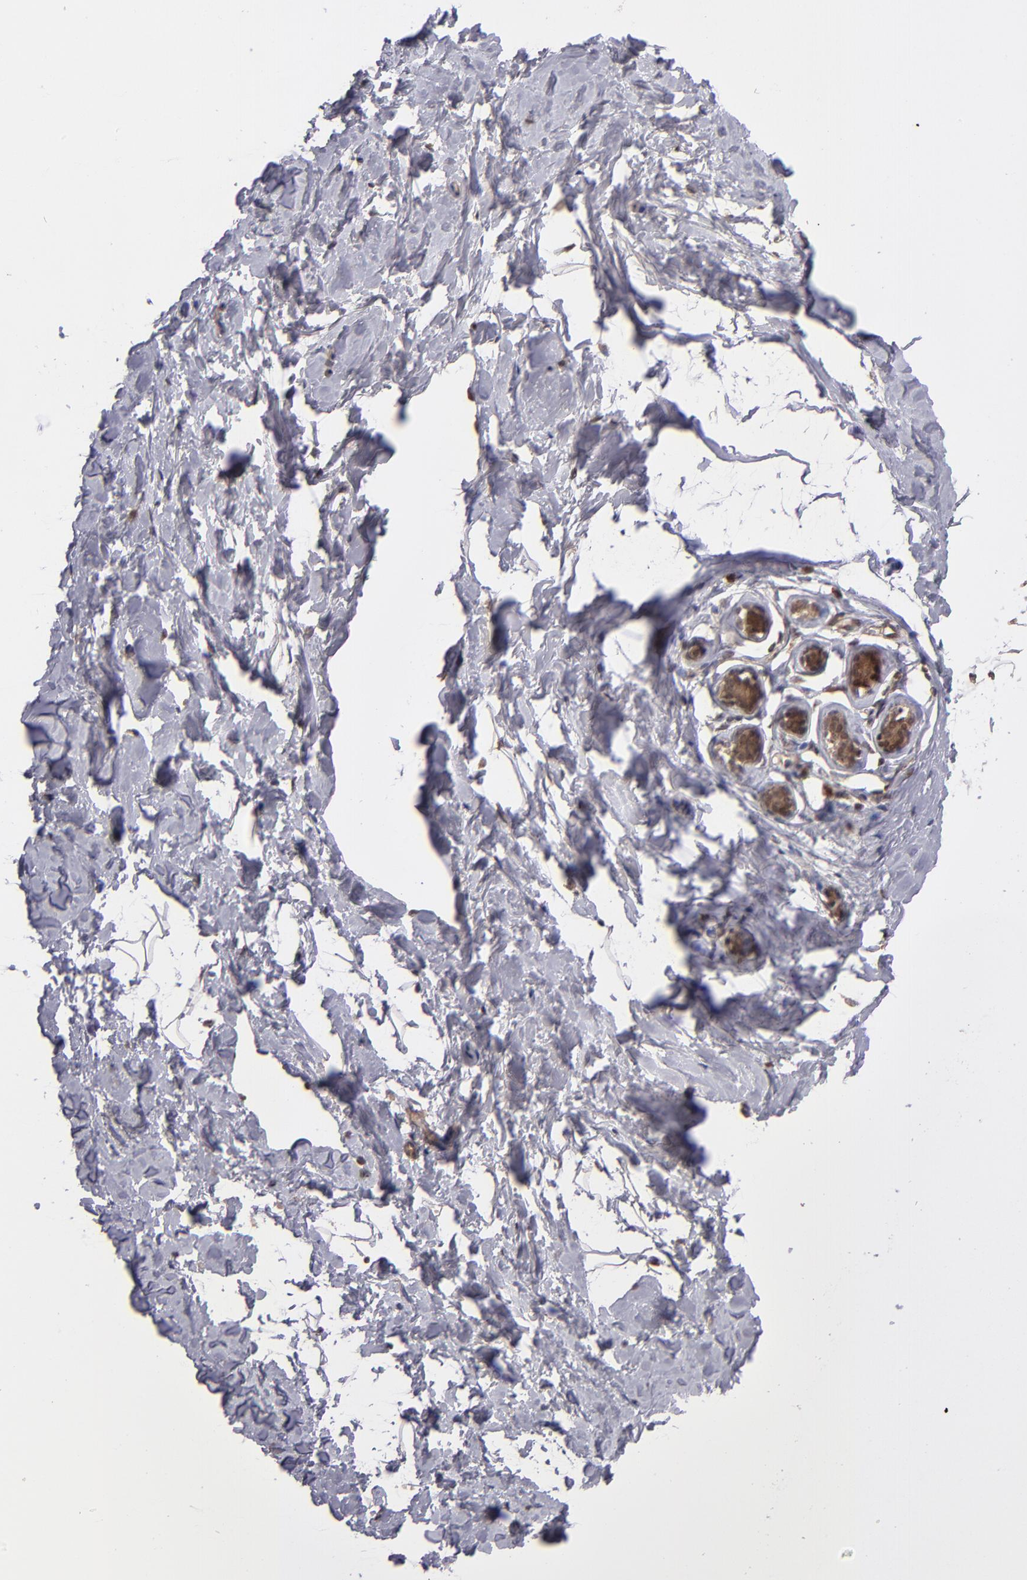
{"staining": {"intensity": "negative", "quantity": "none", "location": "none"}, "tissue": "breast", "cell_type": "Adipocytes", "image_type": "normal", "snomed": [{"axis": "morphology", "description": "Normal tissue, NOS"}, {"axis": "topography", "description": "Breast"}], "caption": "A histopathology image of human breast is negative for staining in adipocytes. Brightfield microscopy of immunohistochemistry stained with DAB (3,3'-diaminobenzidine) (brown) and hematoxylin (blue), captured at high magnification.", "gene": "ABHD12B", "patient": {"sex": "female", "age": 23}}